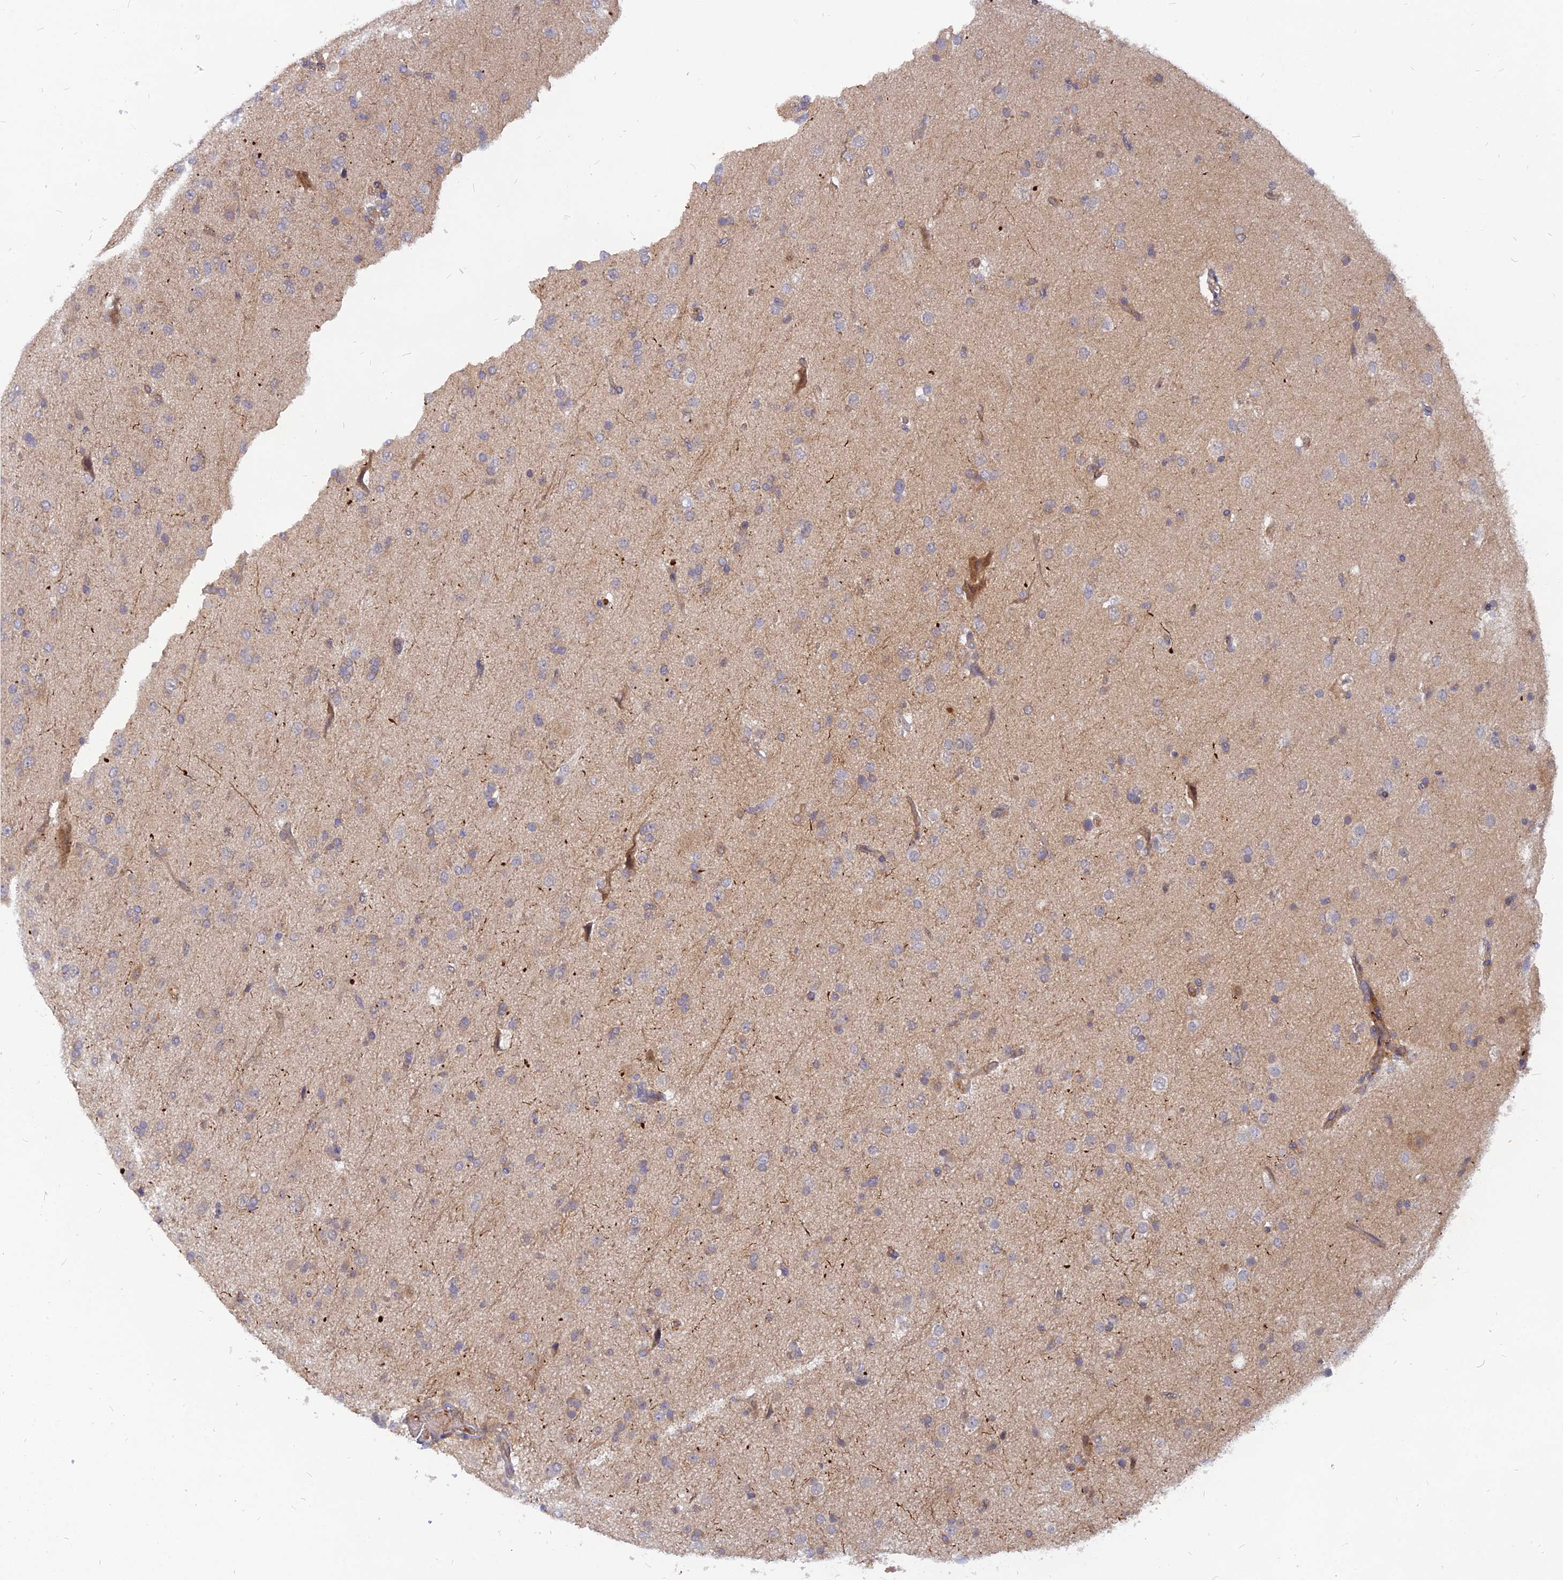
{"staining": {"intensity": "weak", "quantity": "<25%", "location": "cytoplasmic/membranous"}, "tissue": "glioma", "cell_type": "Tumor cells", "image_type": "cancer", "snomed": [{"axis": "morphology", "description": "Glioma, malignant, Low grade"}, {"axis": "topography", "description": "Brain"}], "caption": "A photomicrograph of human malignant glioma (low-grade) is negative for staining in tumor cells. (Immunohistochemistry, brightfield microscopy, high magnification).", "gene": "ARL2BP", "patient": {"sex": "male", "age": 65}}